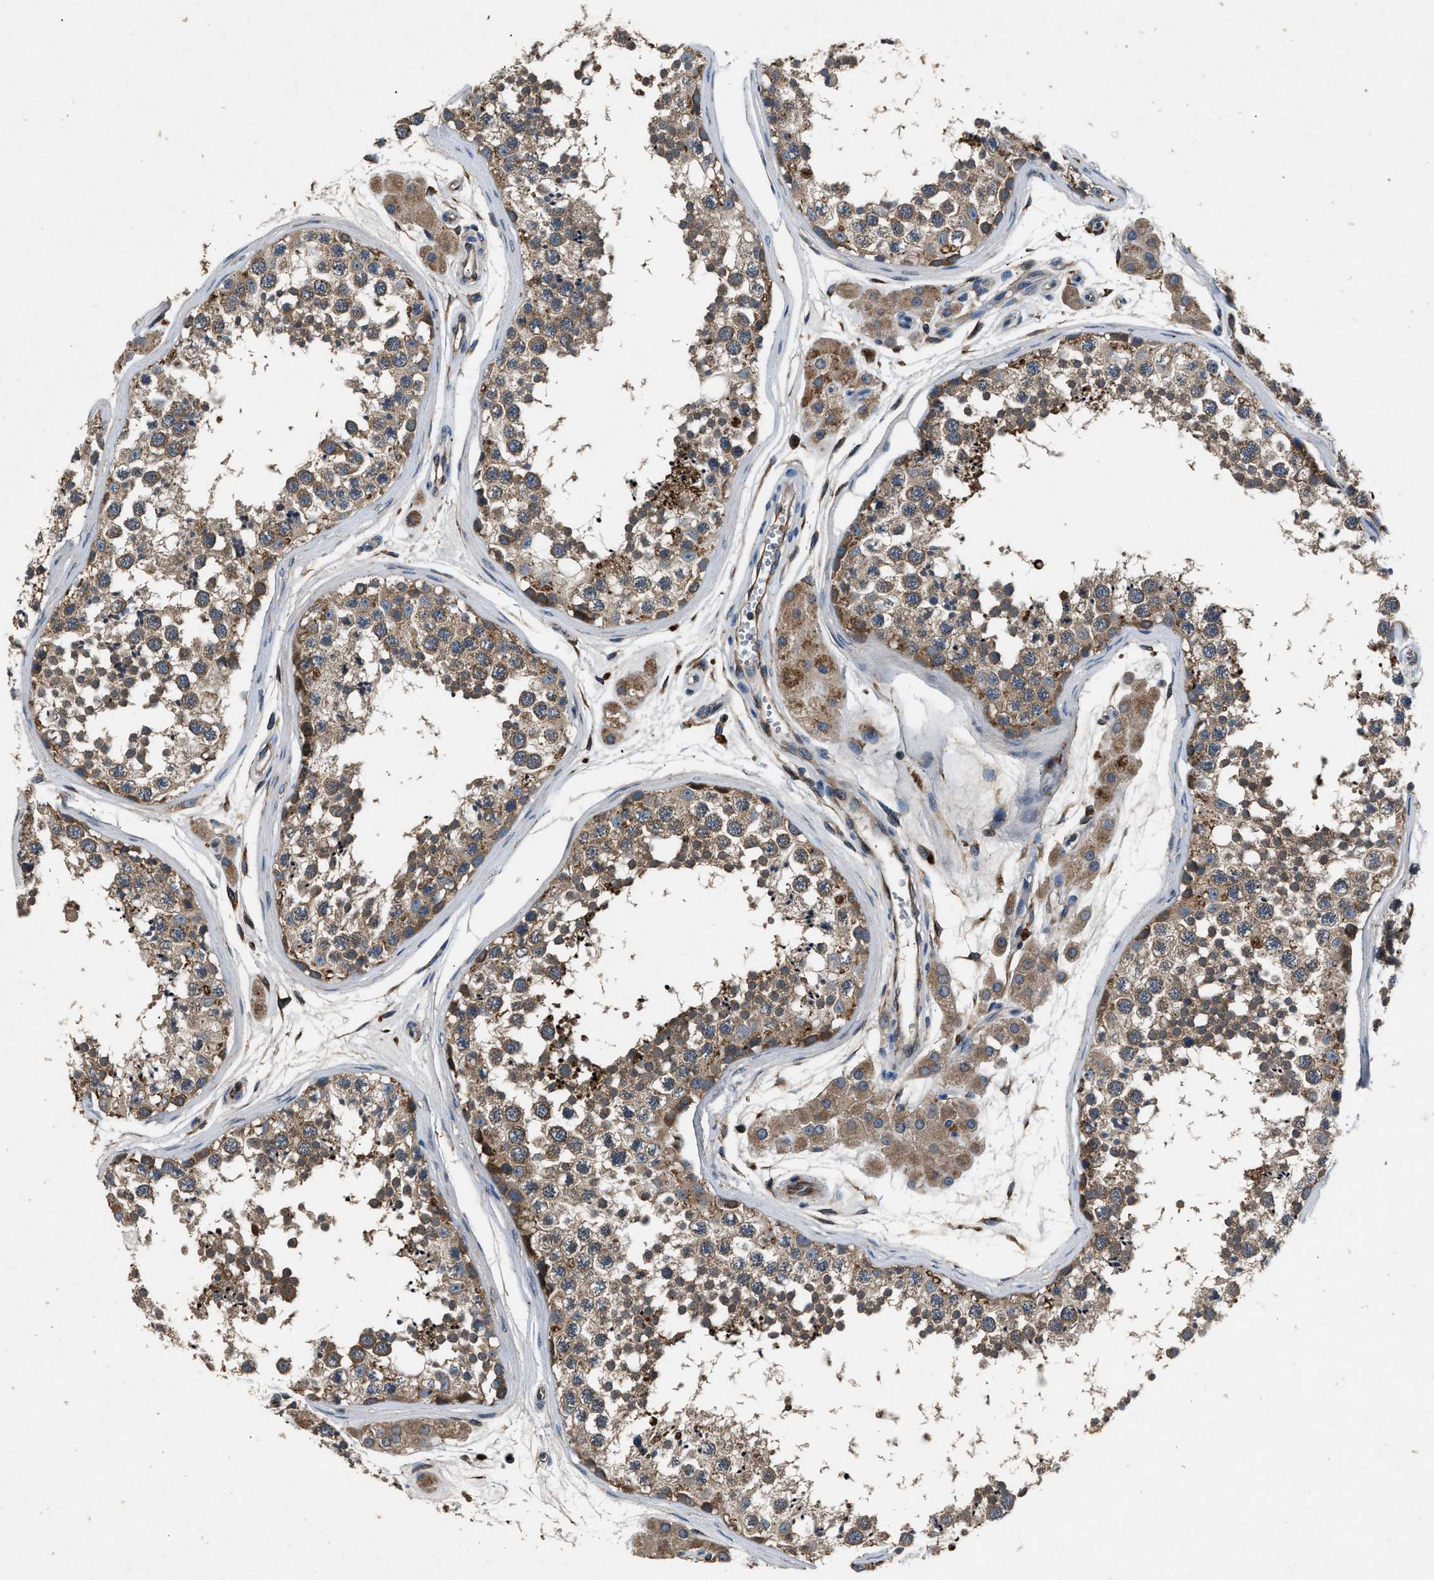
{"staining": {"intensity": "moderate", "quantity": ">75%", "location": "cytoplasmic/membranous"}, "tissue": "testis", "cell_type": "Cells in seminiferous ducts", "image_type": "normal", "snomed": [{"axis": "morphology", "description": "Normal tissue, NOS"}, {"axis": "topography", "description": "Testis"}], "caption": "Protein expression analysis of unremarkable human testis reveals moderate cytoplasmic/membranous positivity in approximately >75% of cells in seminiferous ducts. Using DAB (brown) and hematoxylin (blue) stains, captured at high magnification using brightfield microscopy.", "gene": "PPID", "patient": {"sex": "male", "age": 56}}